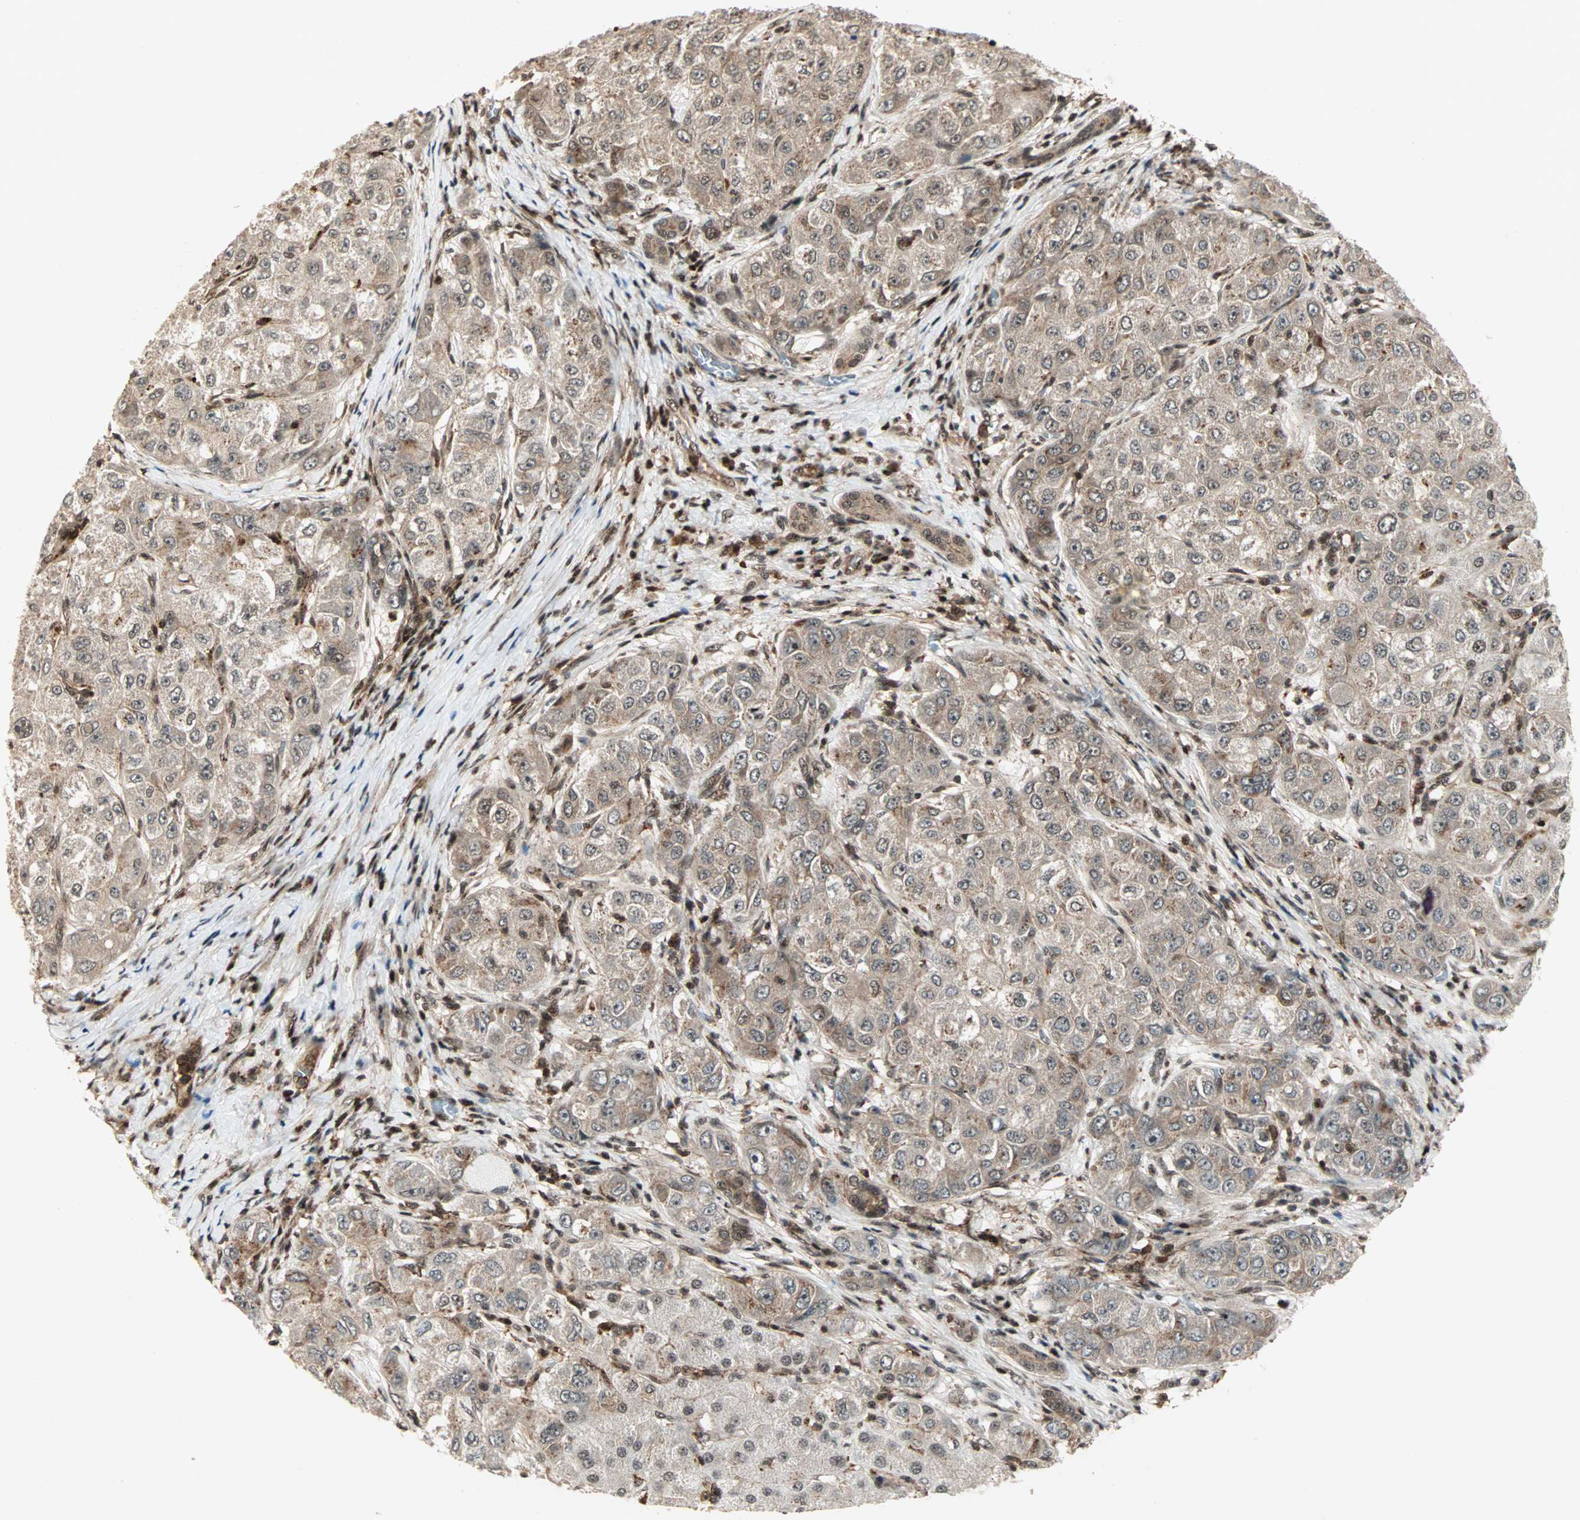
{"staining": {"intensity": "moderate", "quantity": ">75%", "location": "cytoplasmic/membranous,nuclear"}, "tissue": "liver cancer", "cell_type": "Tumor cells", "image_type": "cancer", "snomed": [{"axis": "morphology", "description": "Carcinoma, Hepatocellular, NOS"}, {"axis": "topography", "description": "Liver"}], "caption": "IHC of human liver cancer reveals medium levels of moderate cytoplasmic/membranous and nuclear staining in approximately >75% of tumor cells. (brown staining indicates protein expression, while blue staining denotes nuclei).", "gene": "ZBED9", "patient": {"sex": "male", "age": 80}}